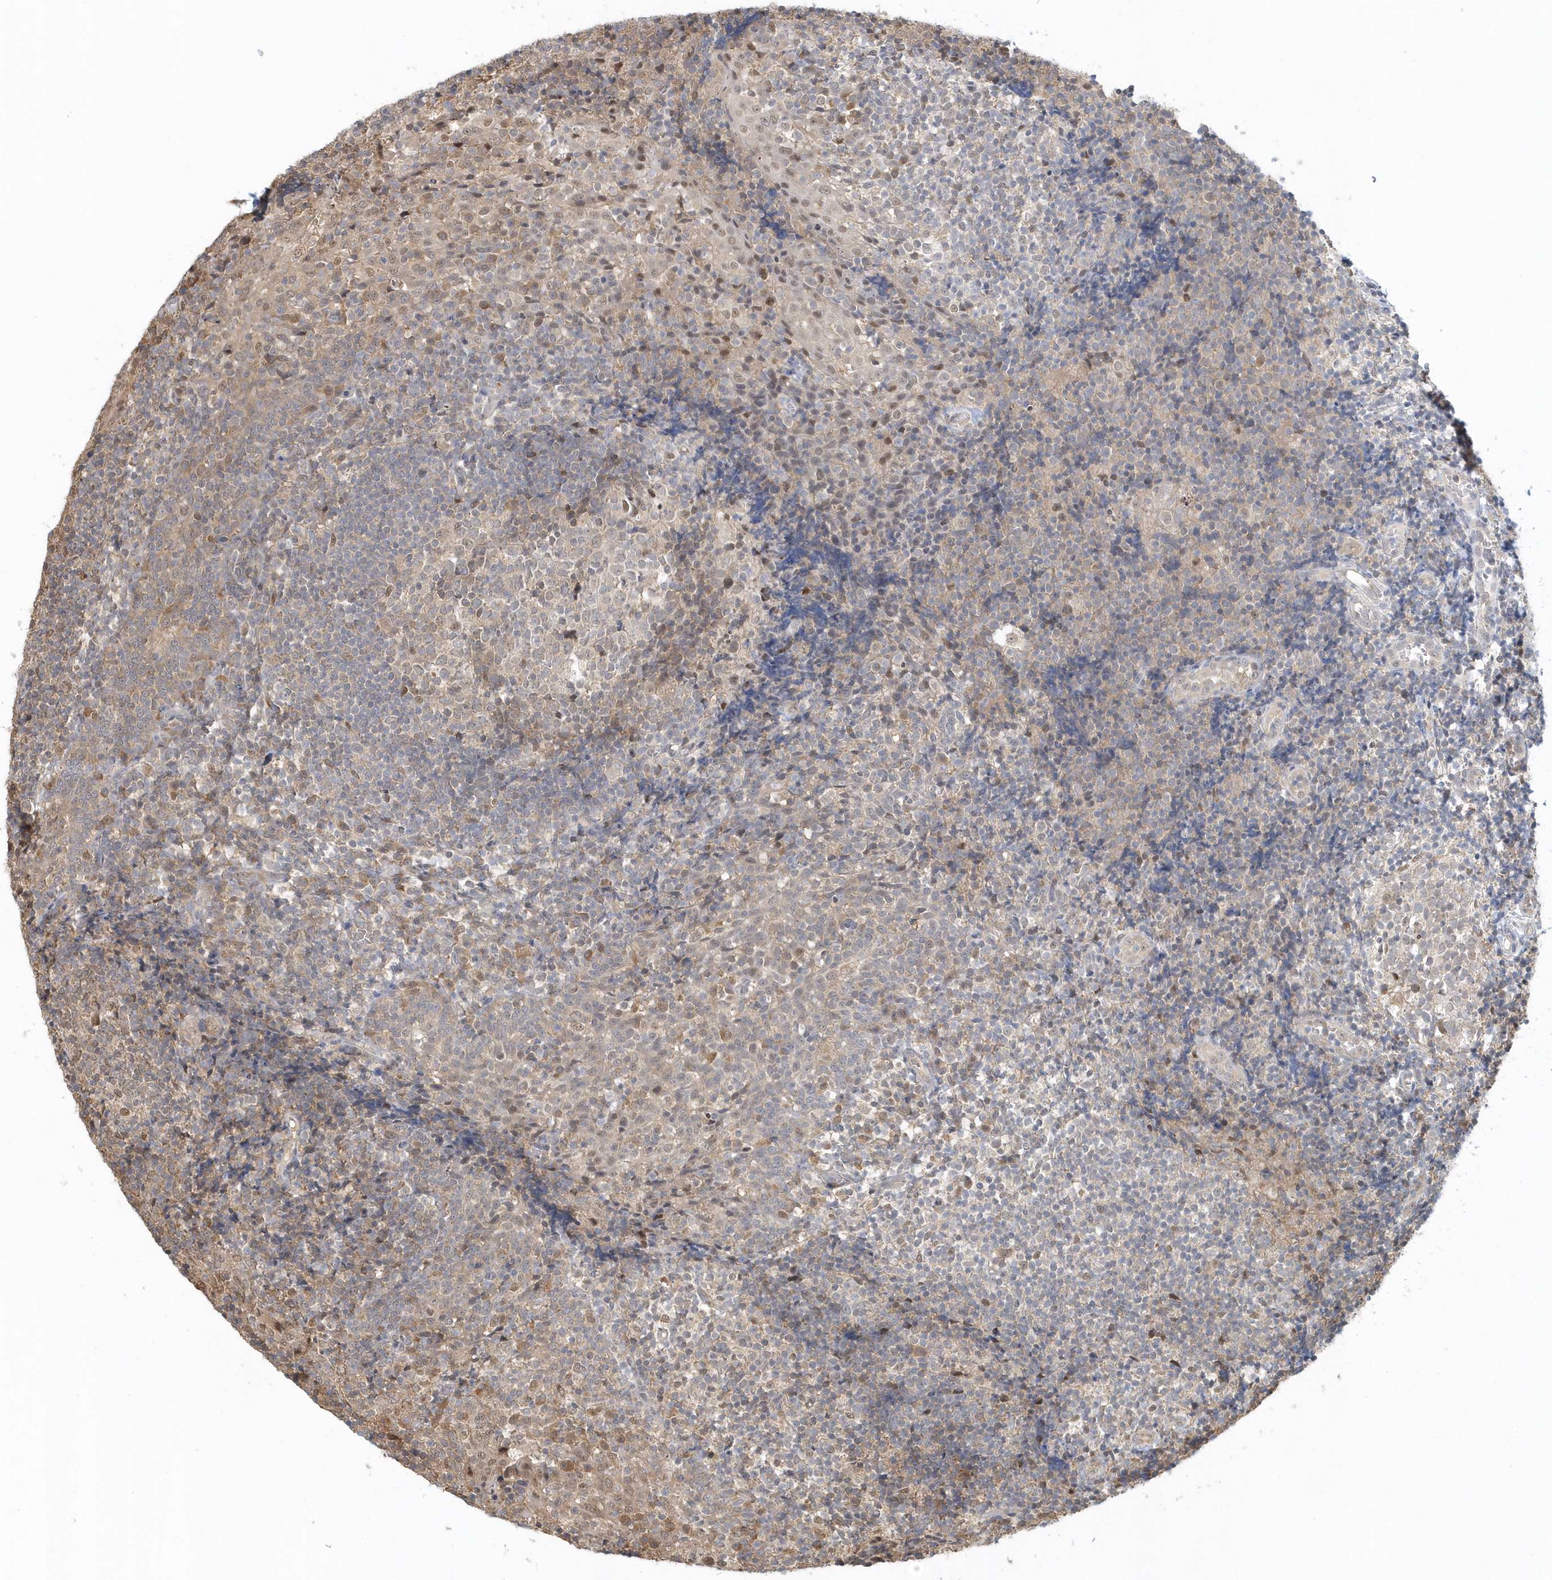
{"staining": {"intensity": "moderate", "quantity": "<25%", "location": "cytoplasmic/membranous,nuclear"}, "tissue": "tonsil", "cell_type": "Germinal center cells", "image_type": "normal", "snomed": [{"axis": "morphology", "description": "Normal tissue, NOS"}, {"axis": "topography", "description": "Tonsil"}], "caption": "A brown stain labels moderate cytoplasmic/membranous,nuclear expression of a protein in germinal center cells of benign human tonsil.", "gene": "PSMD6", "patient": {"sex": "female", "age": 19}}